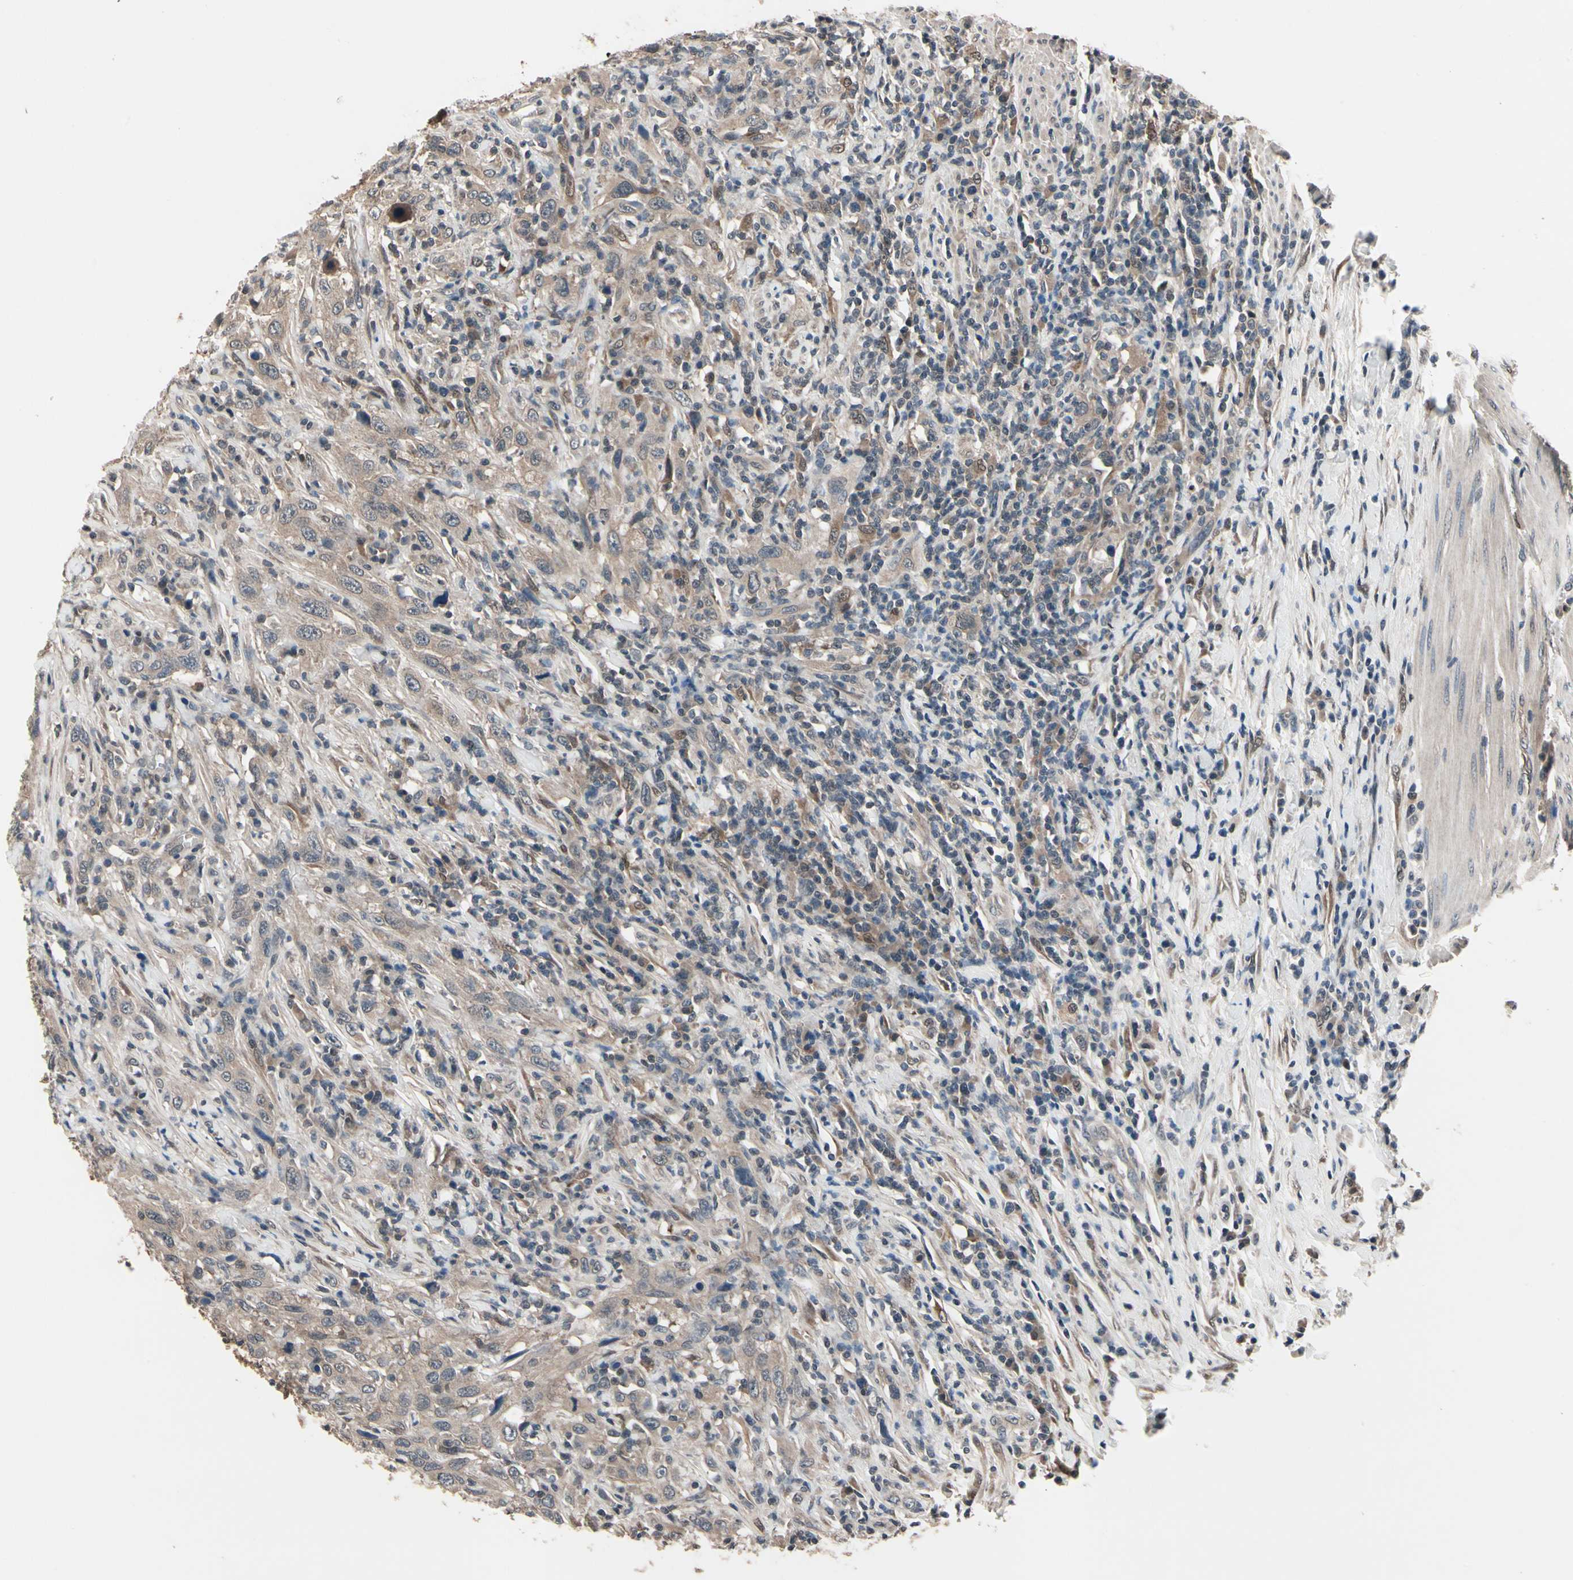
{"staining": {"intensity": "weak", "quantity": ">75%", "location": "cytoplasmic/membranous,nuclear"}, "tissue": "urothelial cancer", "cell_type": "Tumor cells", "image_type": "cancer", "snomed": [{"axis": "morphology", "description": "Urothelial carcinoma, High grade"}, {"axis": "topography", "description": "Urinary bladder"}], "caption": "High-magnification brightfield microscopy of urothelial carcinoma (high-grade) stained with DAB (3,3'-diaminobenzidine) (brown) and counterstained with hematoxylin (blue). tumor cells exhibit weak cytoplasmic/membranous and nuclear expression is present in approximately>75% of cells.", "gene": "PRDX6", "patient": {"sex": "male", "age": 61}}